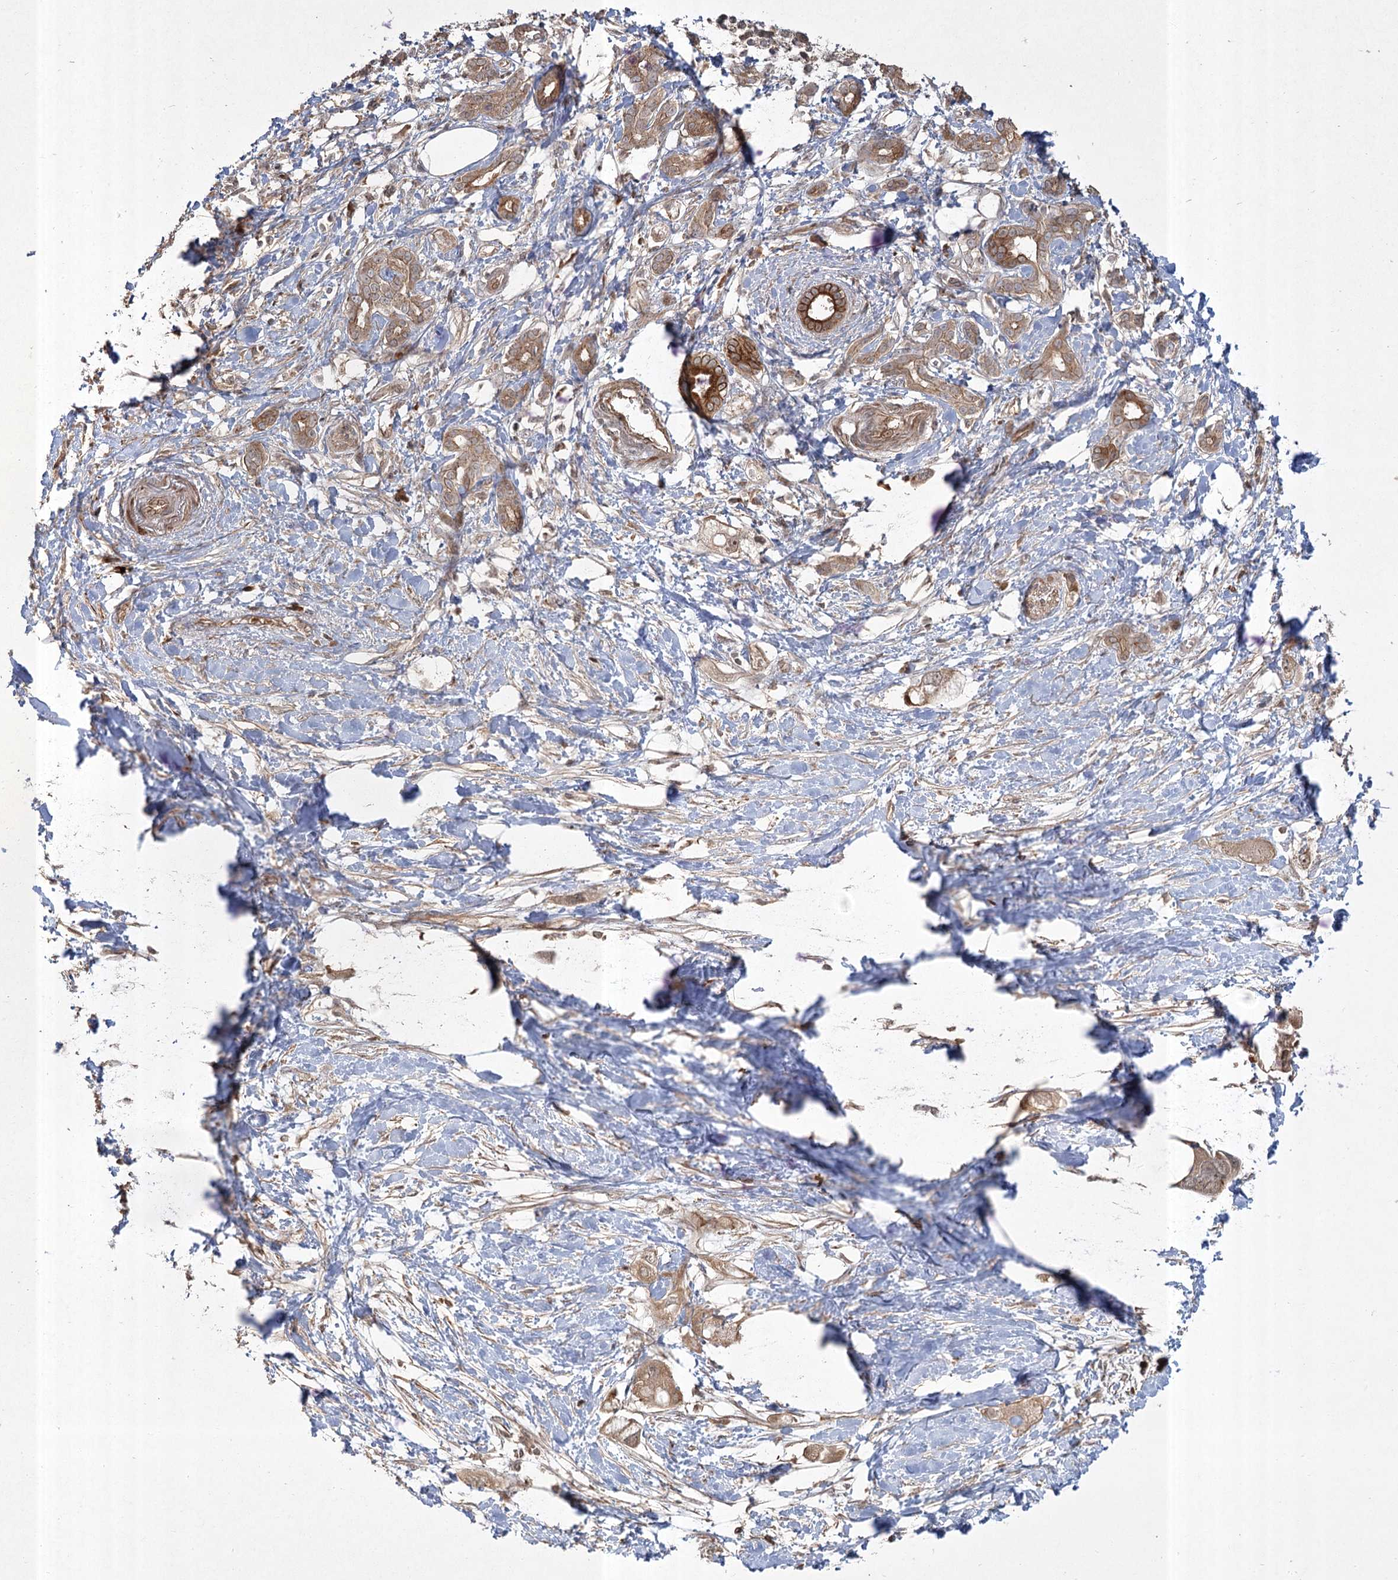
{"staining": {"intensity": "moderate", "quantity": ">75%", "location": "cytoplasmic/membranous,nuclear"}, "tissue": "pancreatic cancer", "cell_type": "Tumor cells", "image_type": "cancer", "snomed": [{"axis": "morphology", "description": "Adenocarcinoma, NOS"}, {"axis": "topography", "description": "Pancreas"}], "caption": "Pancreatic cancer (adenocarcinoma) stained for a protein (brown) exhibits moderate cytoplasmic/membranous and nuclear positive expression in approximately >75% of tumor cells.", "gene": "CPLANE1", "patient": {"sex": "female", "age": 56}}